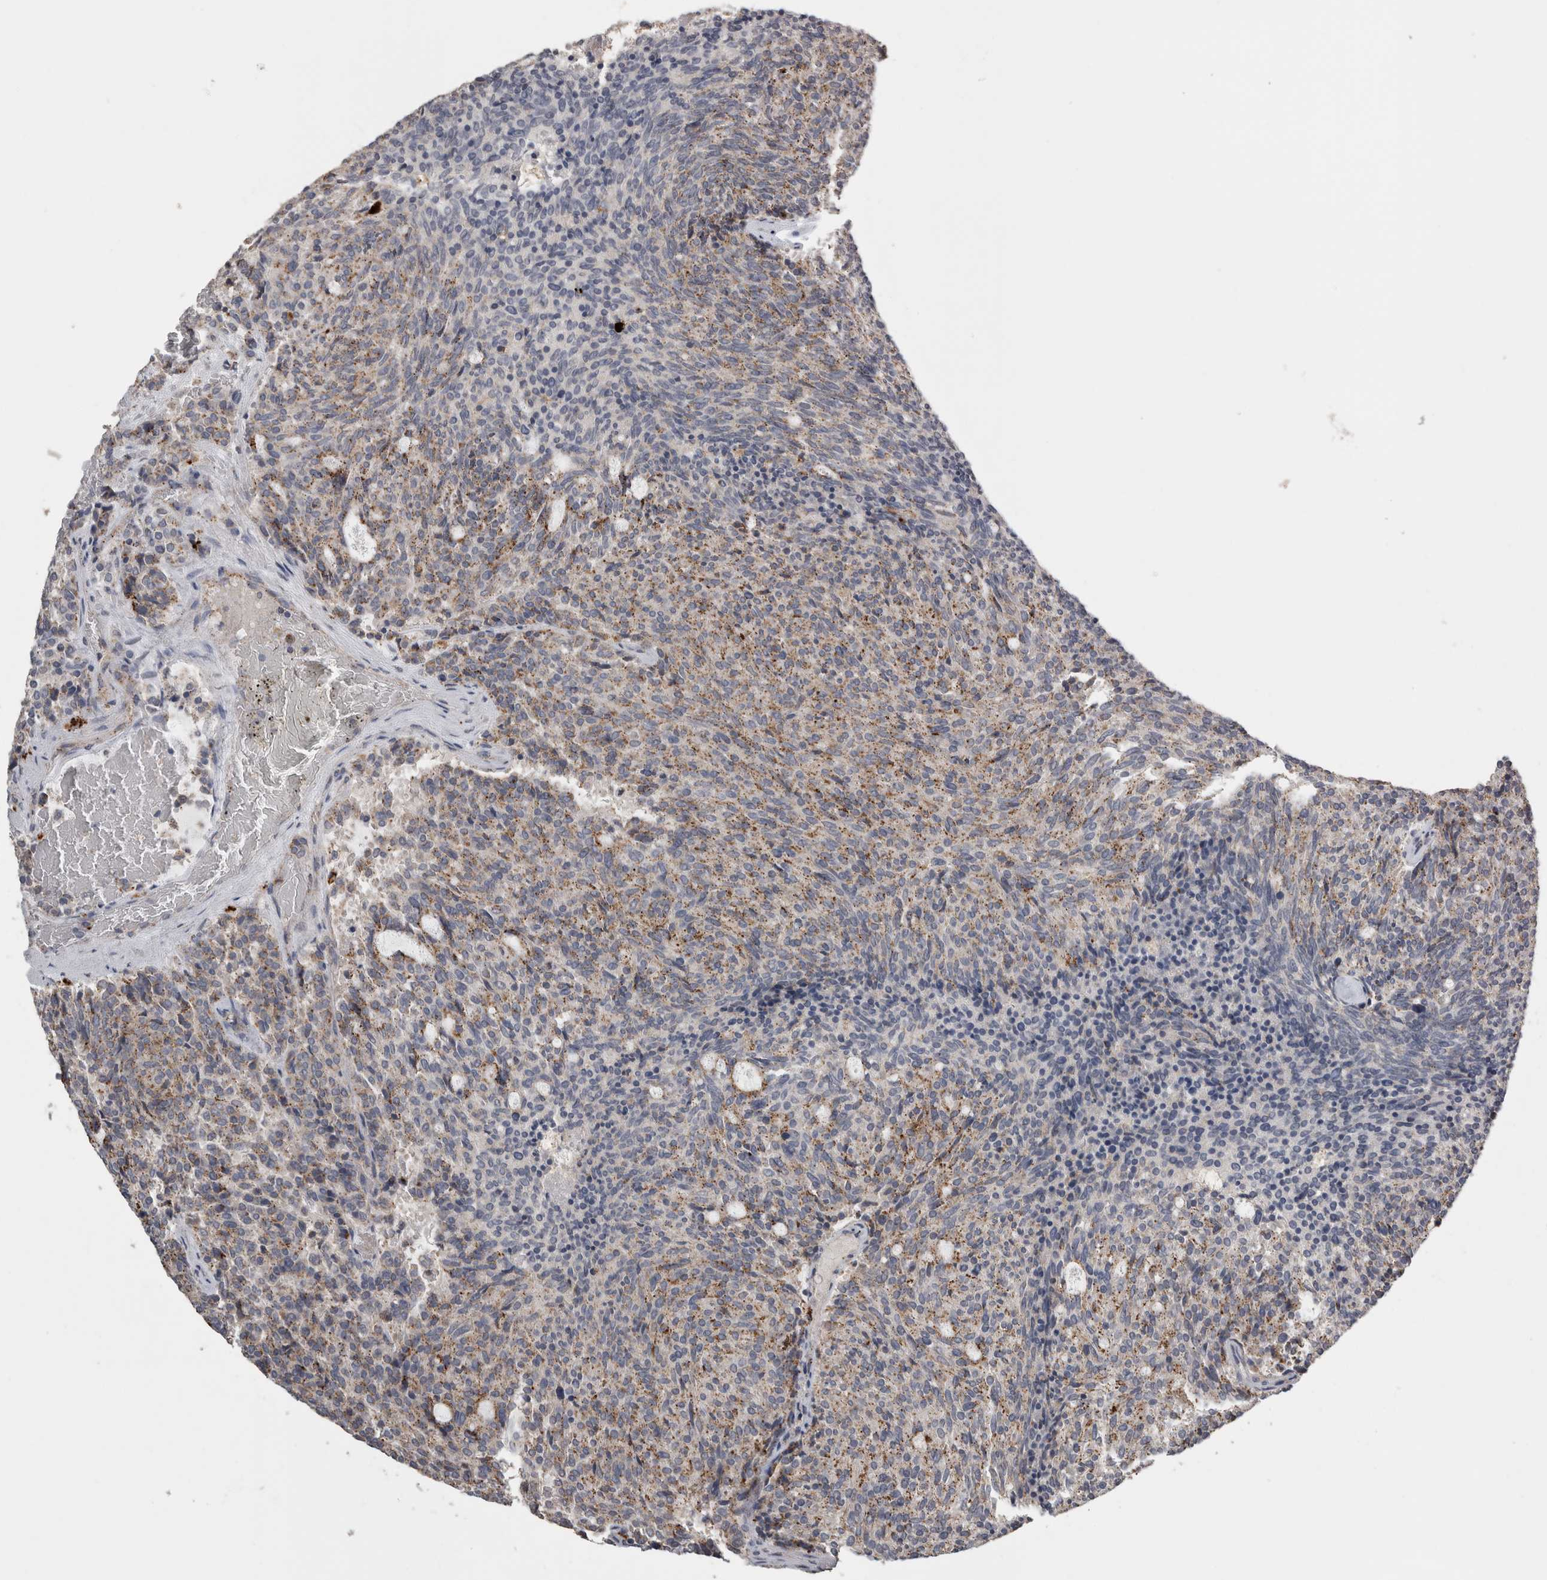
{"staining": {"intensity": "moderate", "quantity": ">75%", "location": "cytoplasmic/membranous"}, "tissue": "carcinoid", "cell_type": "Tumor cells", "image_type": "cancer", "snomed": [{"axis": "morphology", "description": "Carcinoid, malignant, NOS"}, {"axis": "topography", "description": "Pancreas"}], "caption": "A brown stain highlights moderate cytoplasmic/membranous staining of a protein in malignant carcinoid tumor cells. The staining was performed using DAB (3,3'-diaminobenzidine), with brown indicating positive protein expression. Nuclei are stained blue with hematoxylin.", "gene": "CTSZ", "patient": {"sex": "female", "age": 54}}